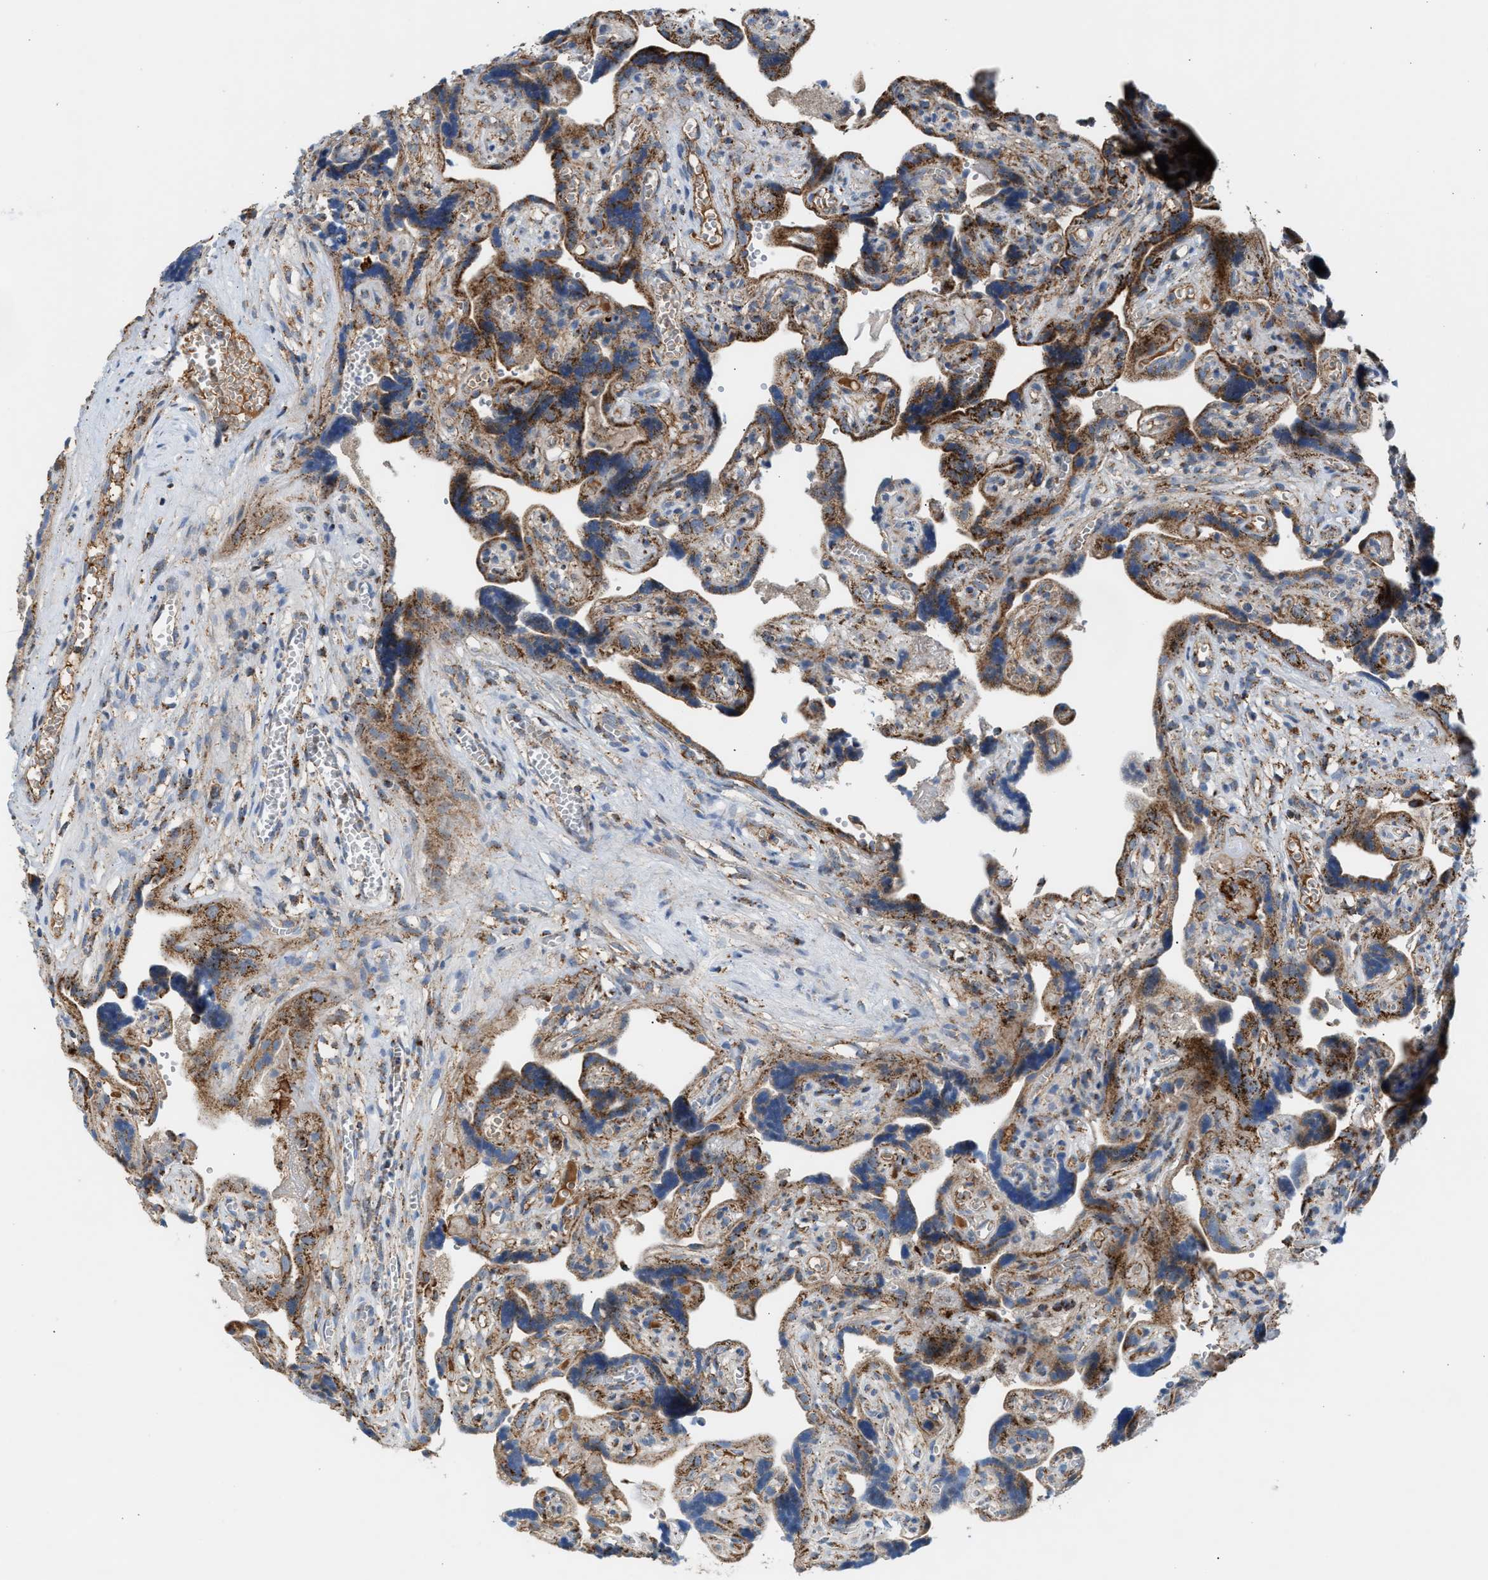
{"staining": {"intensity": "moderate", "quantity": ">75%", "location": "cytoplasmic/membranous"}, "tissue": "placenta", "cell_type": "Decidual cells", "image_type": "normal", "snomed": [{"axis": "morphology", "description": "Normal tissue, NOS"}, {"axis": "topography", "description": "Placenta"}], "caption": "Human placenta stained for a protein (brown) shows moderate cytoplasmic/membranous positive expression in approximately >75% of decidual cells.", "gene": "PMPCA", "patient": {"sex": "female", "age": 30}}